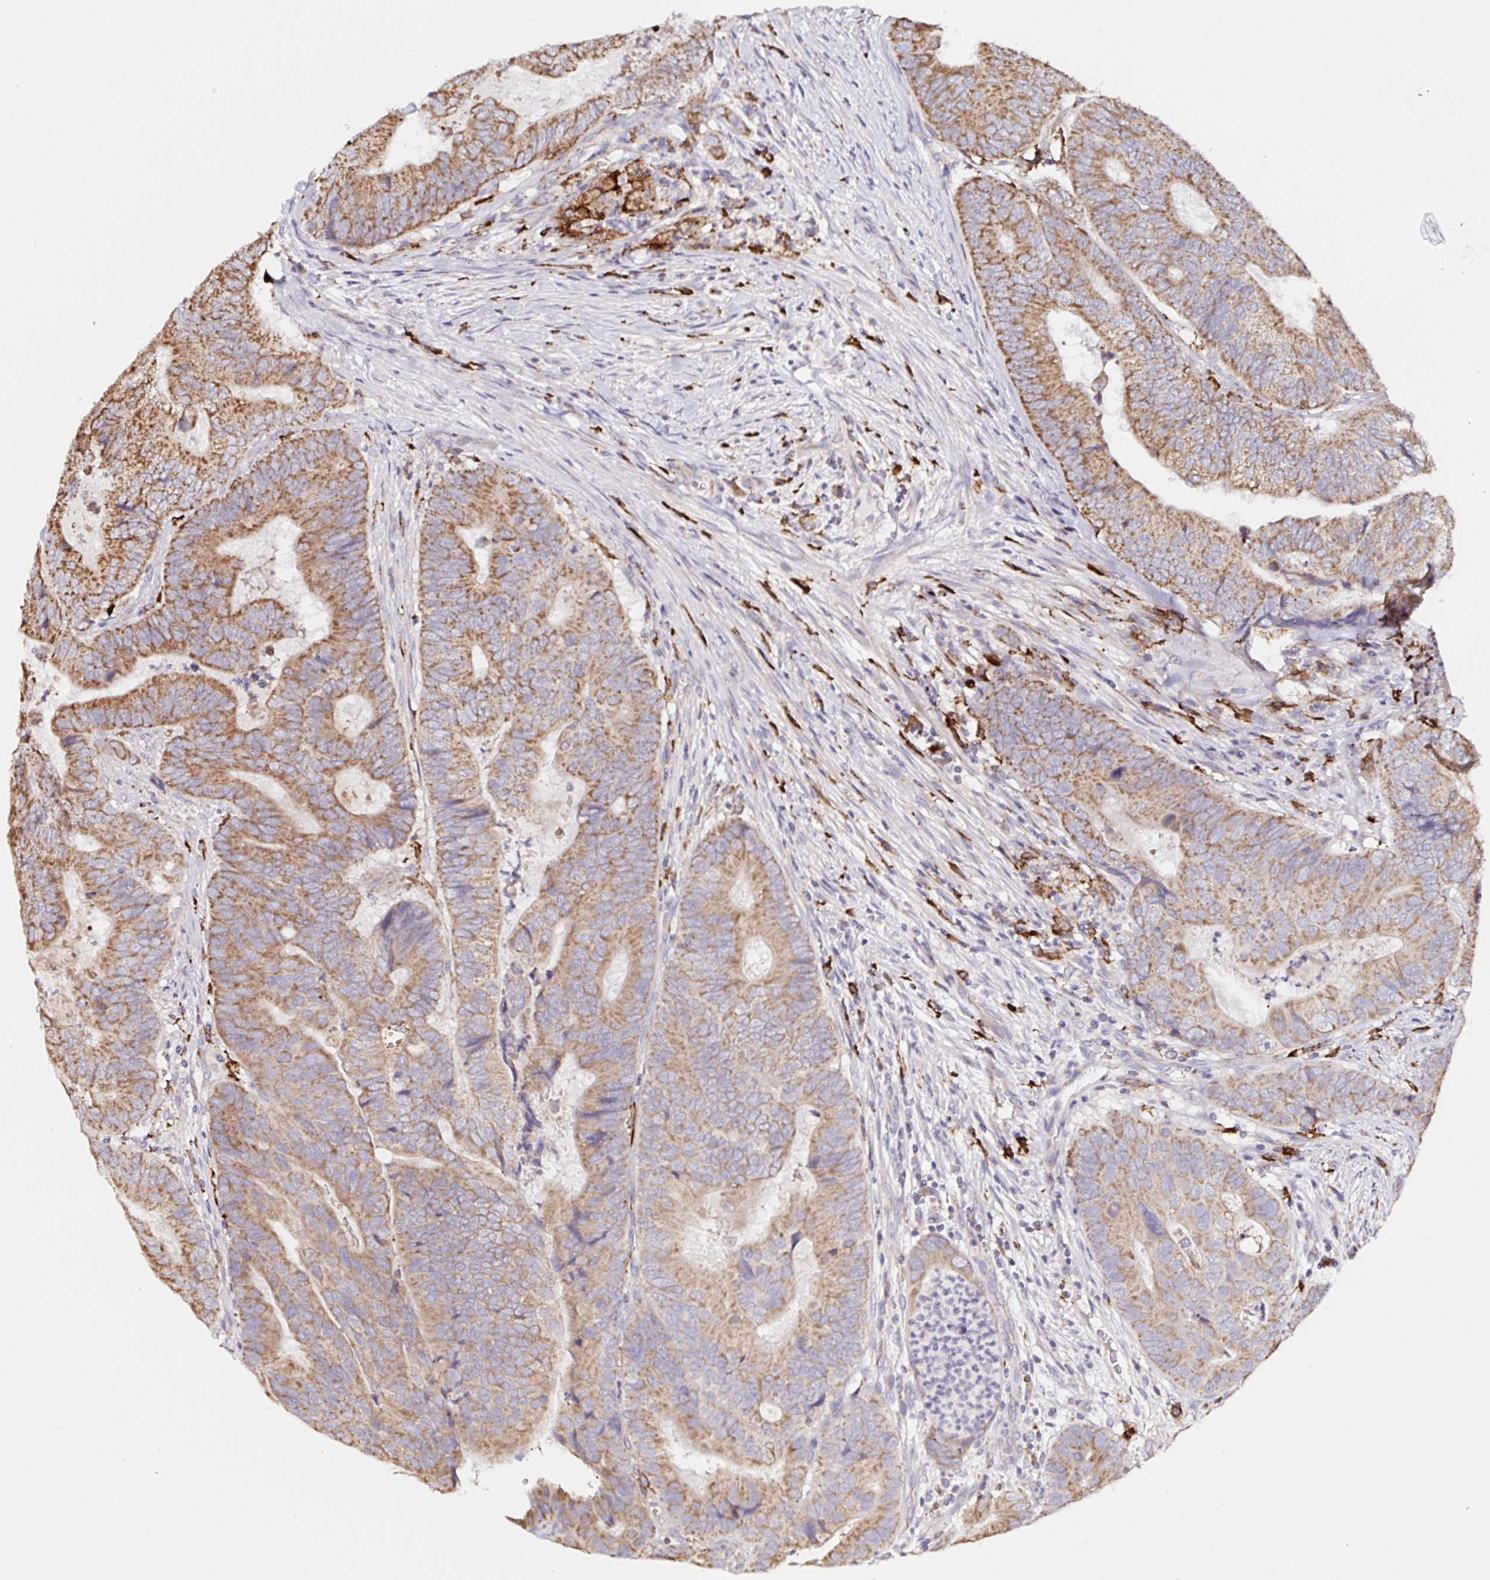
{"staining": {"intensity": "moderate", "quantity": ">75%", "location": "cytoplasmic/membranous"}, "tissue": "colorectal cancer", "cell_type": "Tumor cells", "image_type": "cancer", "snomed": [{"axis": "morphology", "description": "Adenocarcinoma, NOS"}, {"axis": "topography", "description": "Colon"}], "caption": "The immunohistochemical stain shows moderate cytoplasmic/membranous positivity in tumor cells of colorectal cancer tissue. The staining was performed using DAB (3,3'-diaminobenzidine) to visualize the protein expression in brown, while the nuclei were stained in blue with hematoxylin (Magnification: 20x).", "gene": "MSR1", "patient": {"sex": "female", "age": 48}}